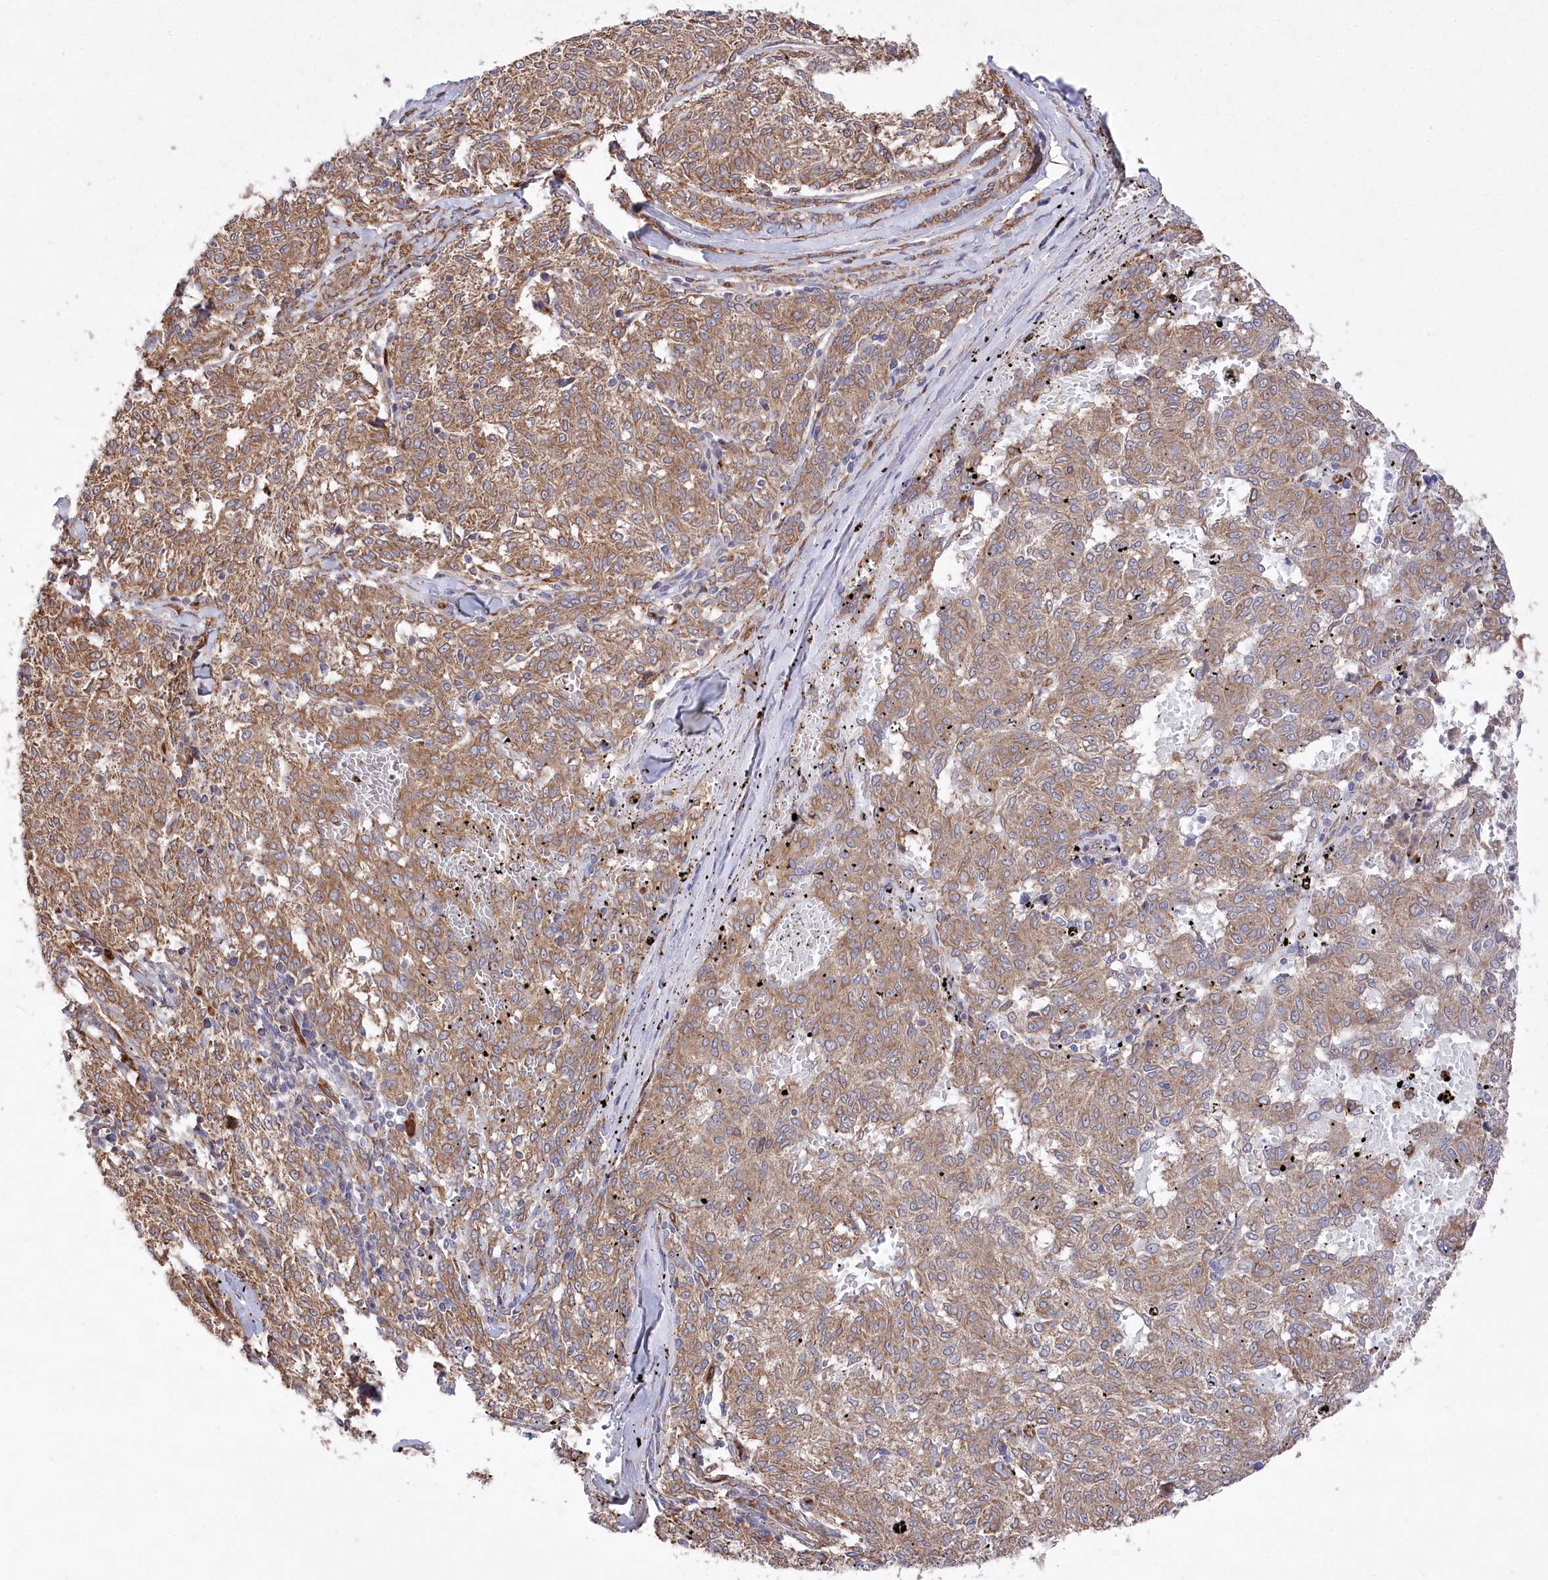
{"staining": {"intensity": "moderate", "quantity": ">75%", "location": "cytoplasmic/membranous"}, "tissue": "melanoma", "cell_type": "Tumor cells", "image_type": "cancer", "snomed": [{"axis": "morphology", "description": "Malignant melanoma, NOS"}, {"axis": "topography", "description": "Skin"}], "caption": "Immunohistochemical staining of malignant melanoma reveals moderate cytoplasmic/membranous protein expression in approximately >75% of tumor cells.", "gene": "MTPAP", "patient": {"sex": "female", "age": 72}}